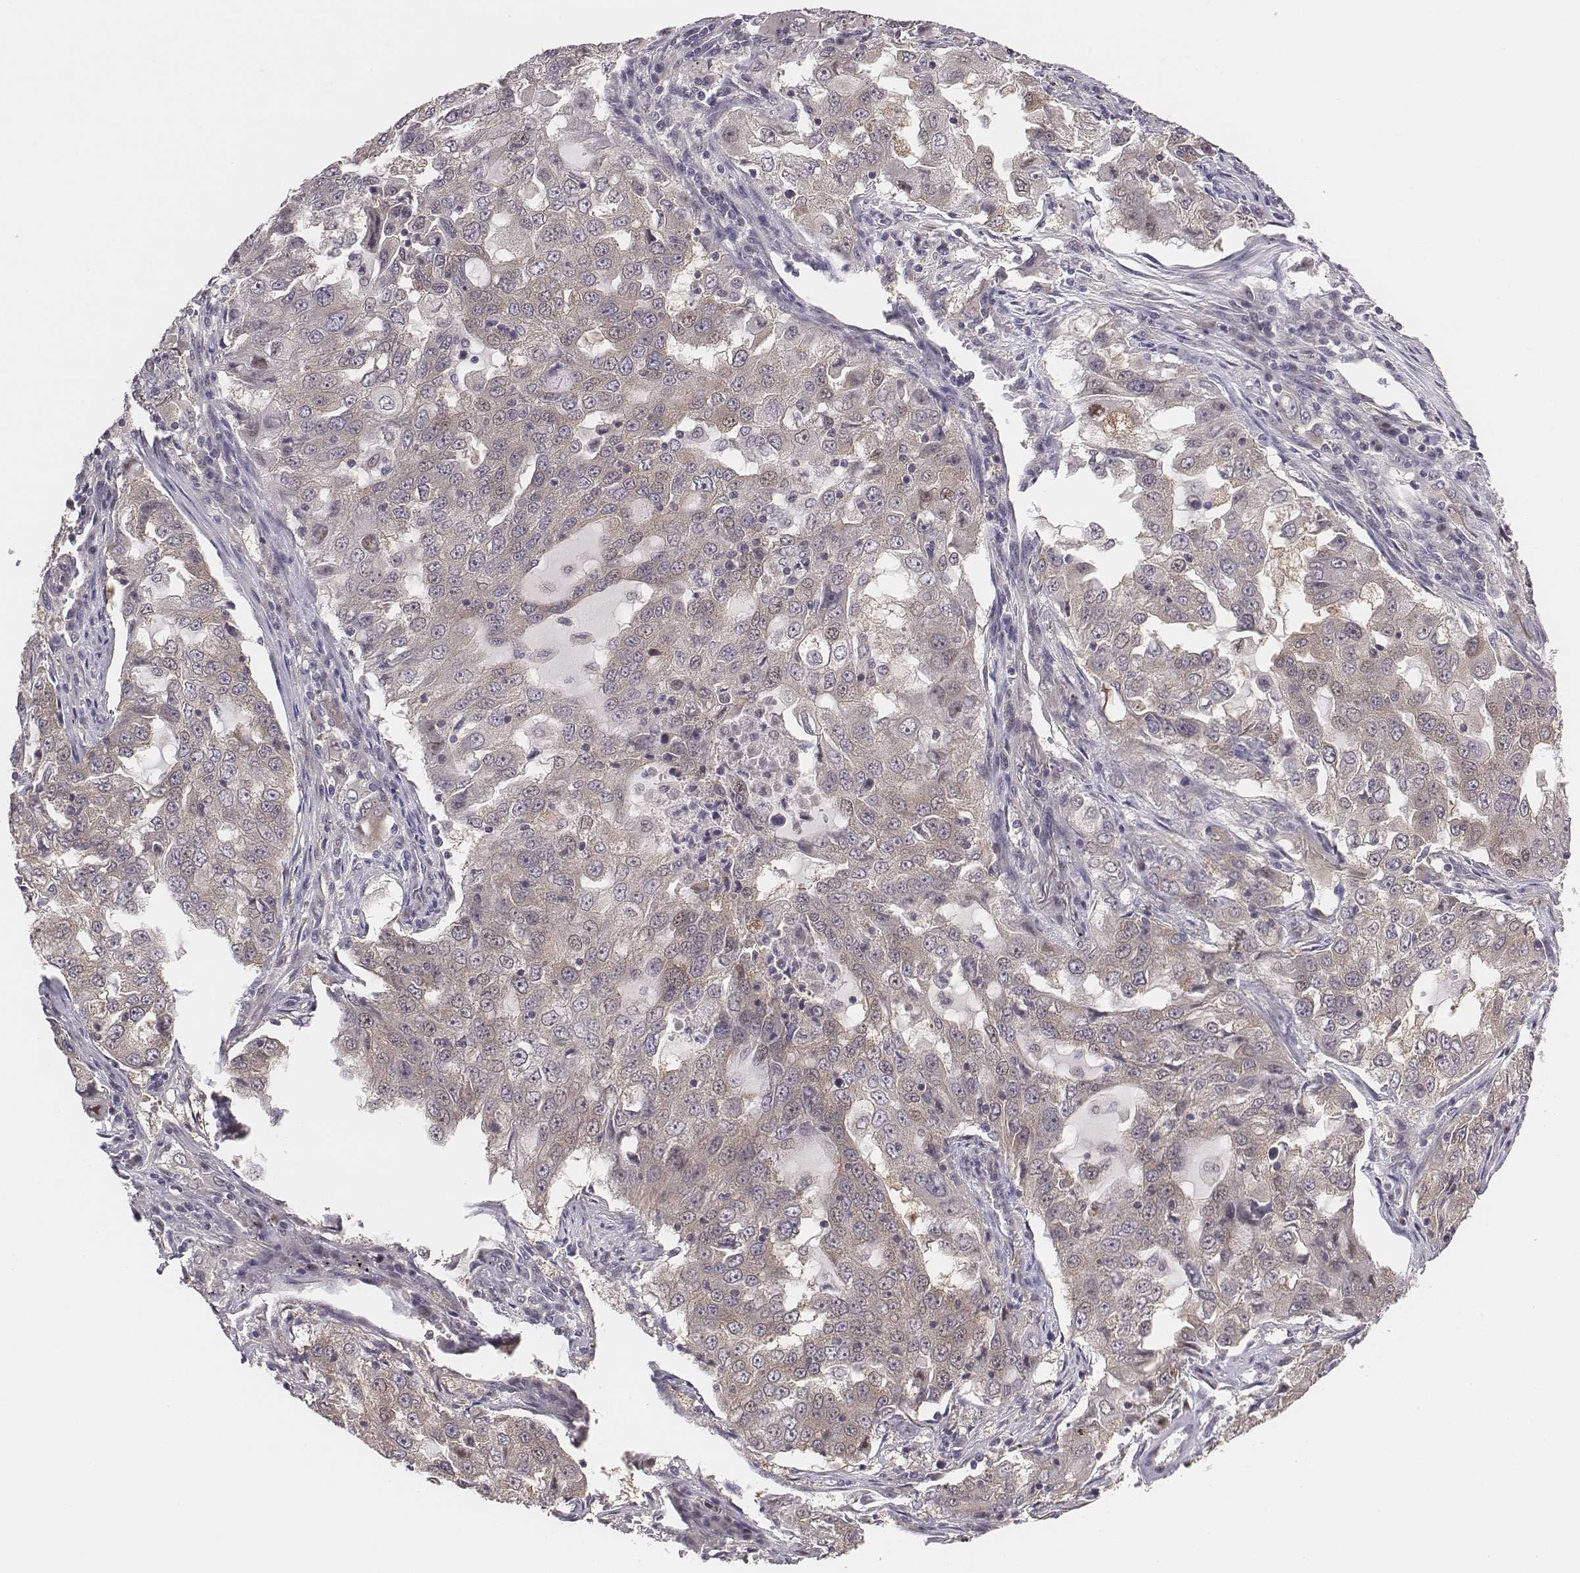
{"staining": {"intensity": "weak", "quantity": ">75%", "location": "cytoplasmic/membranous"}, "tissue": "lung cancer", "cell_type": "Tumor cells", "image_type": "cancer", "snomed": [{"axis": "morphology", "description": "Adenocarcinoma, NOS"}, {"axis": "topography", "description": "Lung"}], "caption": "Lung cancer was stained to show a protein in brown. There is low levels of weak cytoplasmic/membranous expression in approximately >75% of tumor cells. (Brightfield microscopy of DAB IHC at high magnification).", "gene": "SMURF2", "patient": {"sex": "female", "age": 61}}